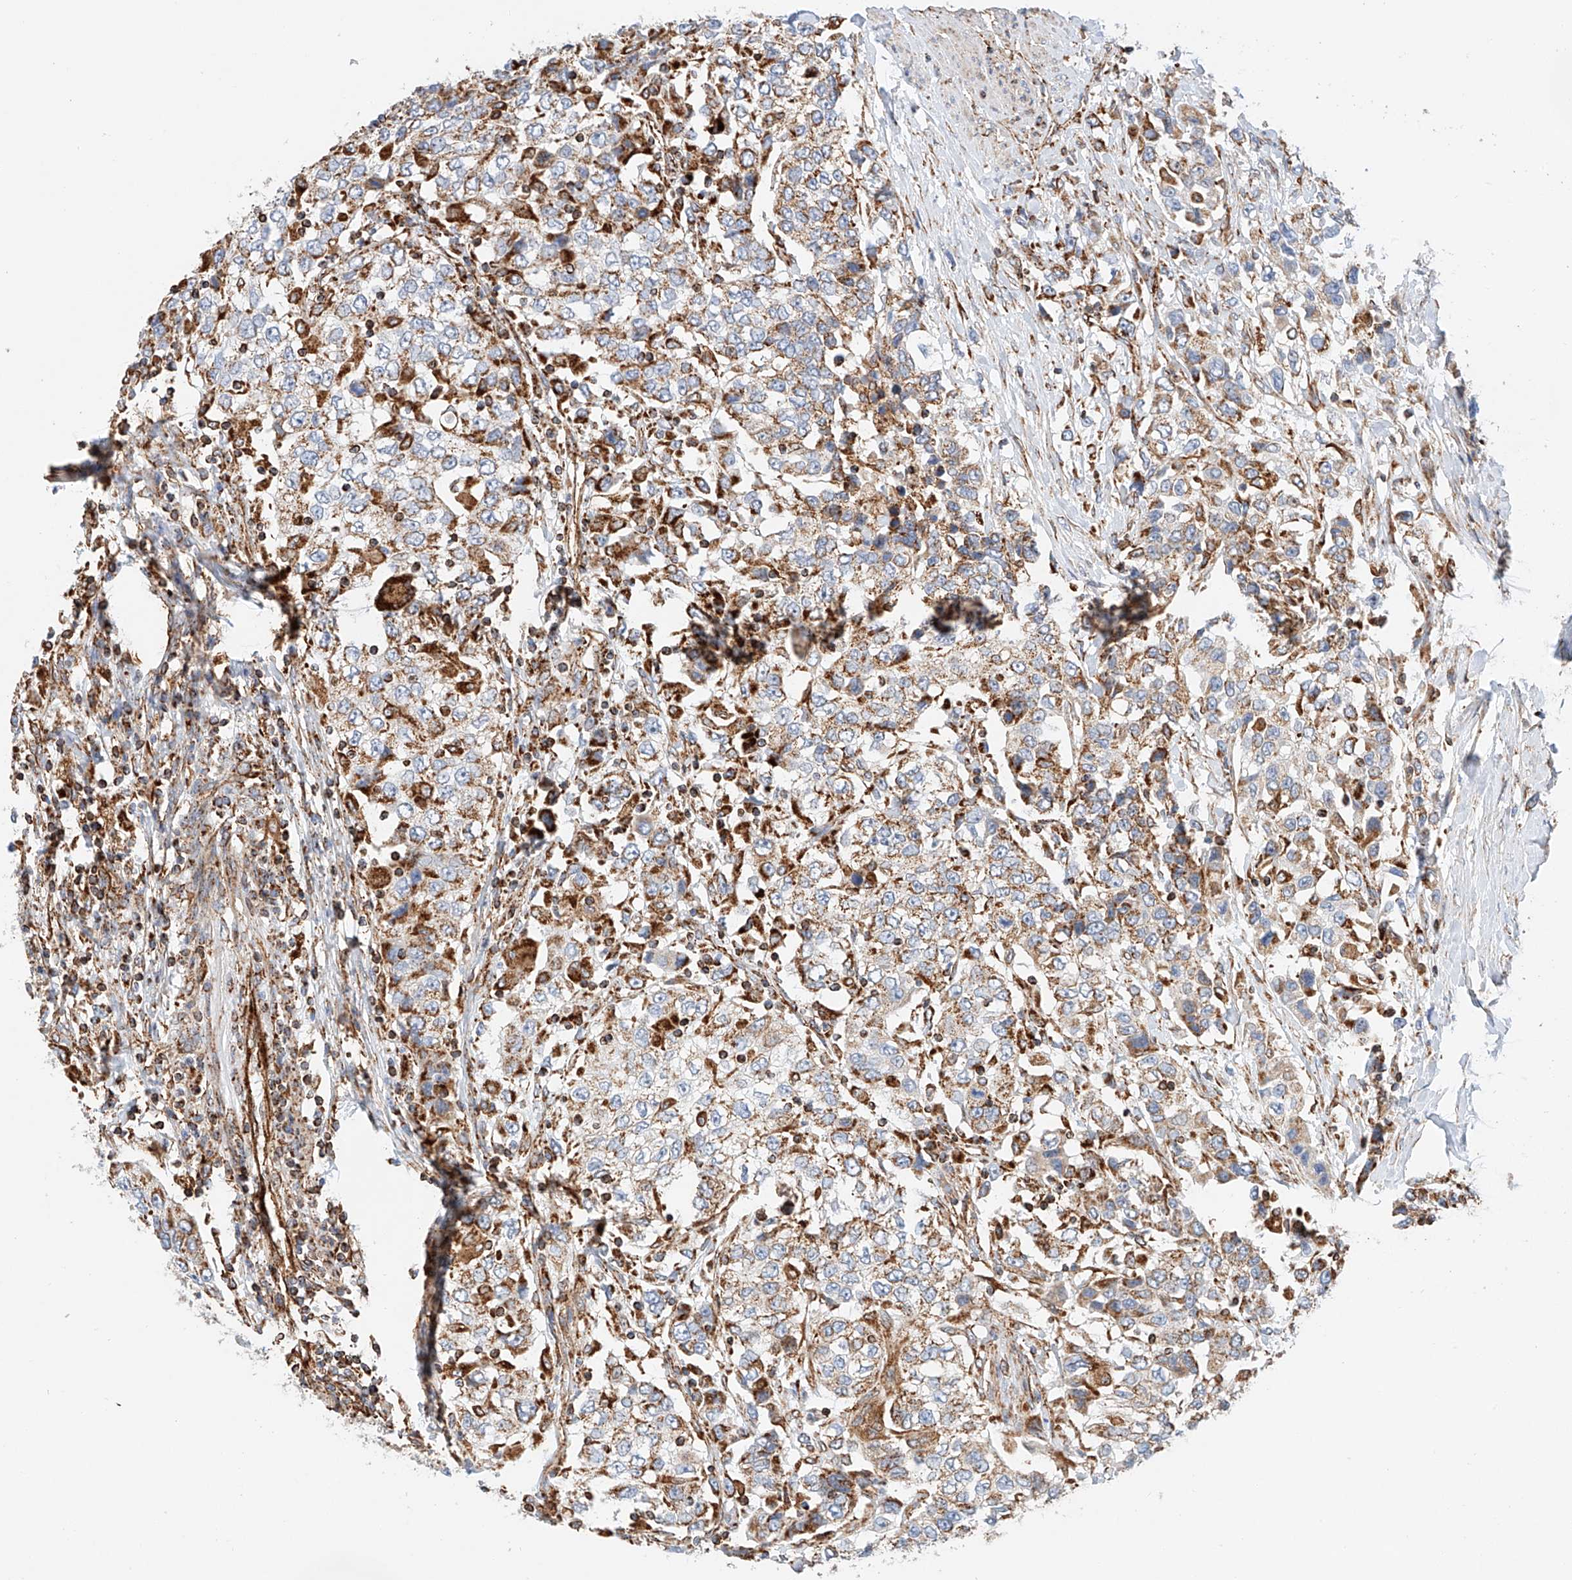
{"staining": {"intensity": "moderate", "quantity": ">75%", "location": "cytoplasmic/membranous"}, "tissue": "urothelial cancer", "cell_type": "Tumor cells", "image_type": "cancer", "snomed": [{"axis": "morphology", "description": "Urothelial carcinoma, High grade"}, {"axis": "topography", "description": "Urinary bladder"}], "caption": "DAB (3,3'-diaminobenzidine) immunohistochemical staining of high-grade urothelial carcinoma reveals moderate cytoplasmic/membranous protein staining in approximately >75% of tumor cells.", "gene": "NDUFV3", "patient": {"sex": "female", "age": 80}}